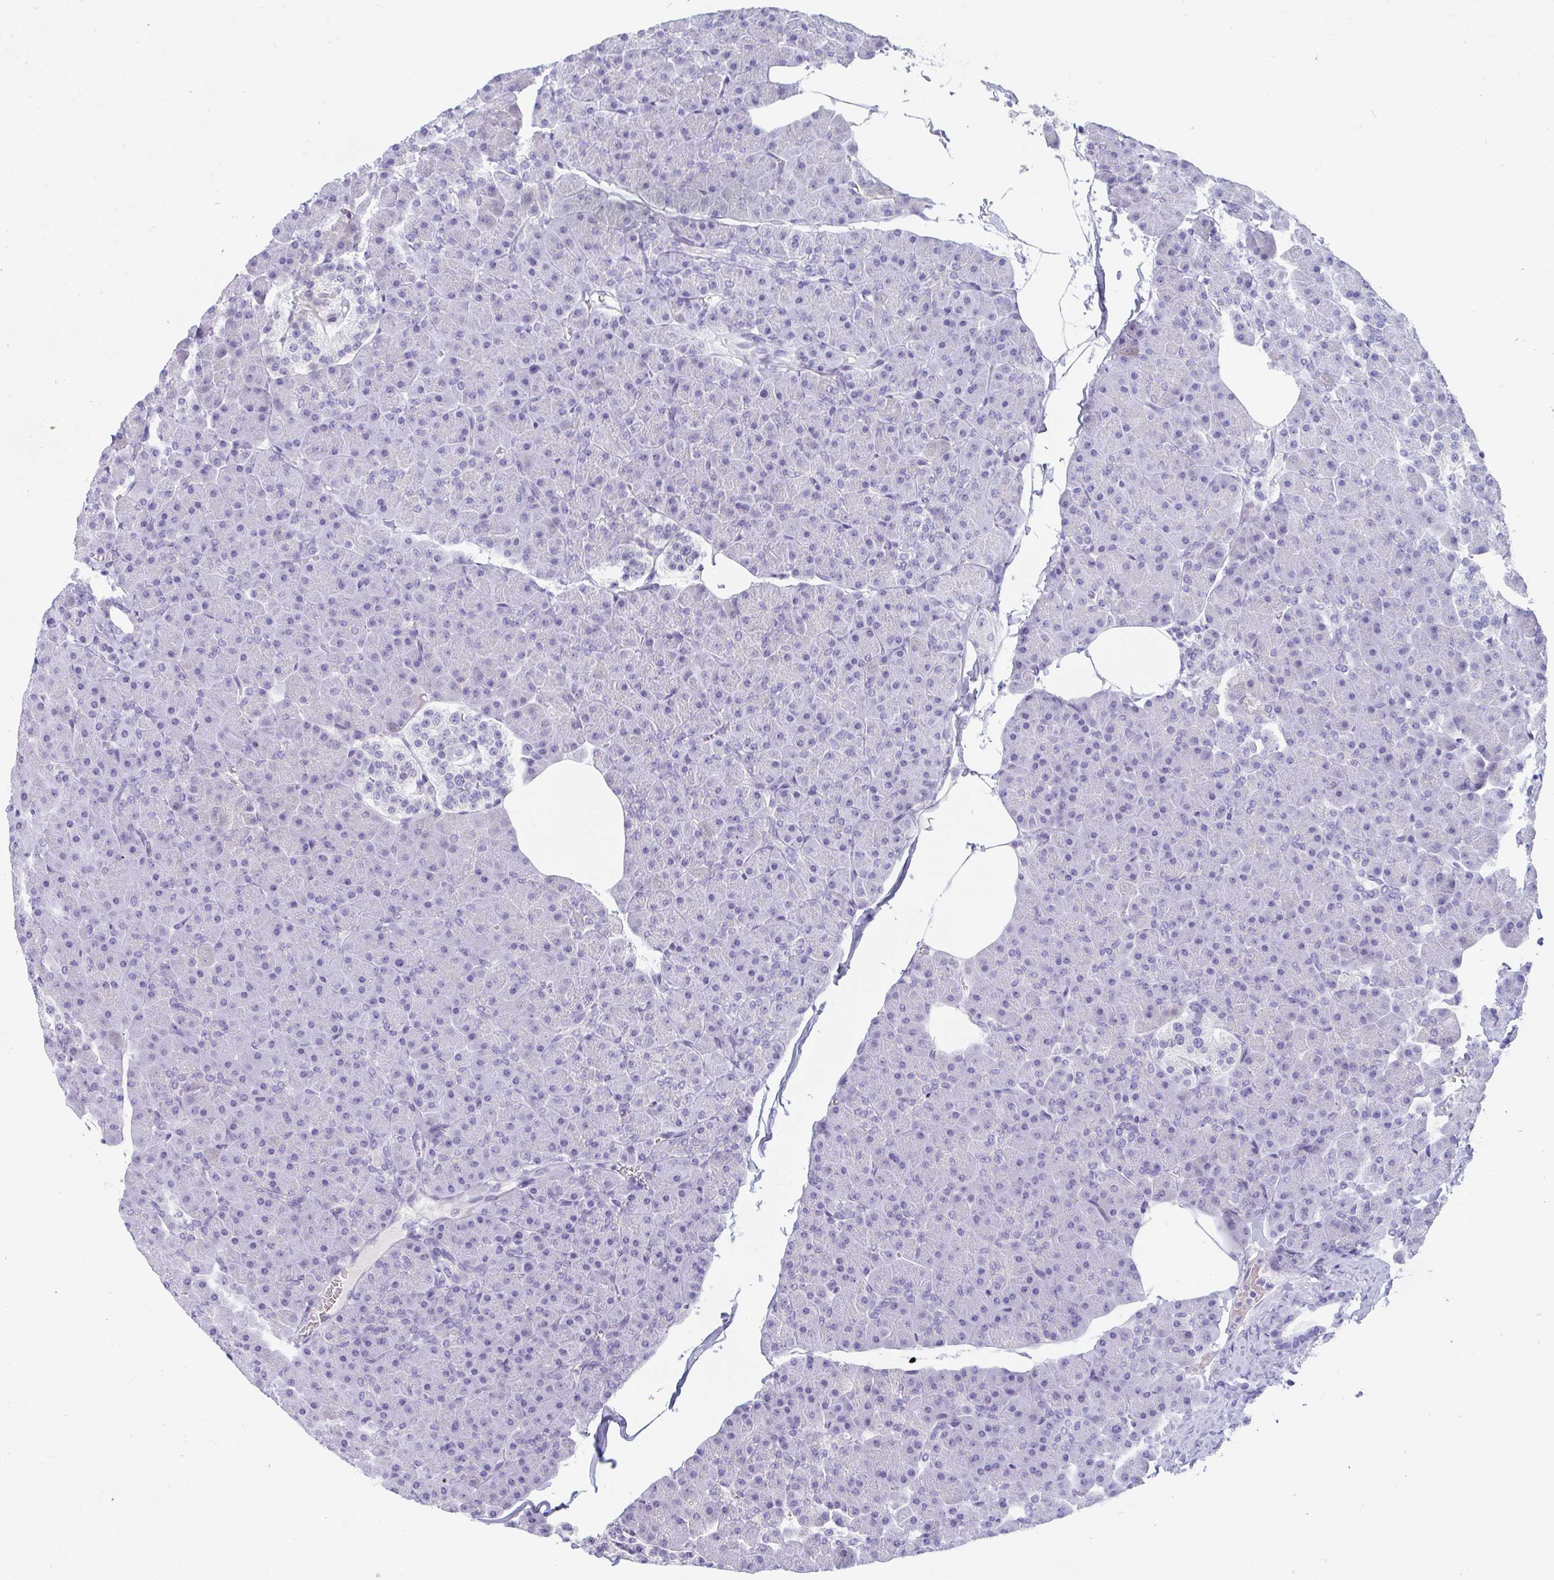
{"staining": {"intensity": "negative", "quantity": "none", "location": "none"}, "tissue": "pancreas", "cell_type": "Exocrine glandular cells", "image_type": "normal", "snomed": [{"axis": "morphology", "description": "Normal tissue, NOS"}, {"axis": "topography", "description": "Pancreas"}], "caption": "Micrograph shows no protein positivity in exocrine glandular cells of benign pancreas.", "gene": "TTC30A", "patient": {"sex": "male", "age": 35}}